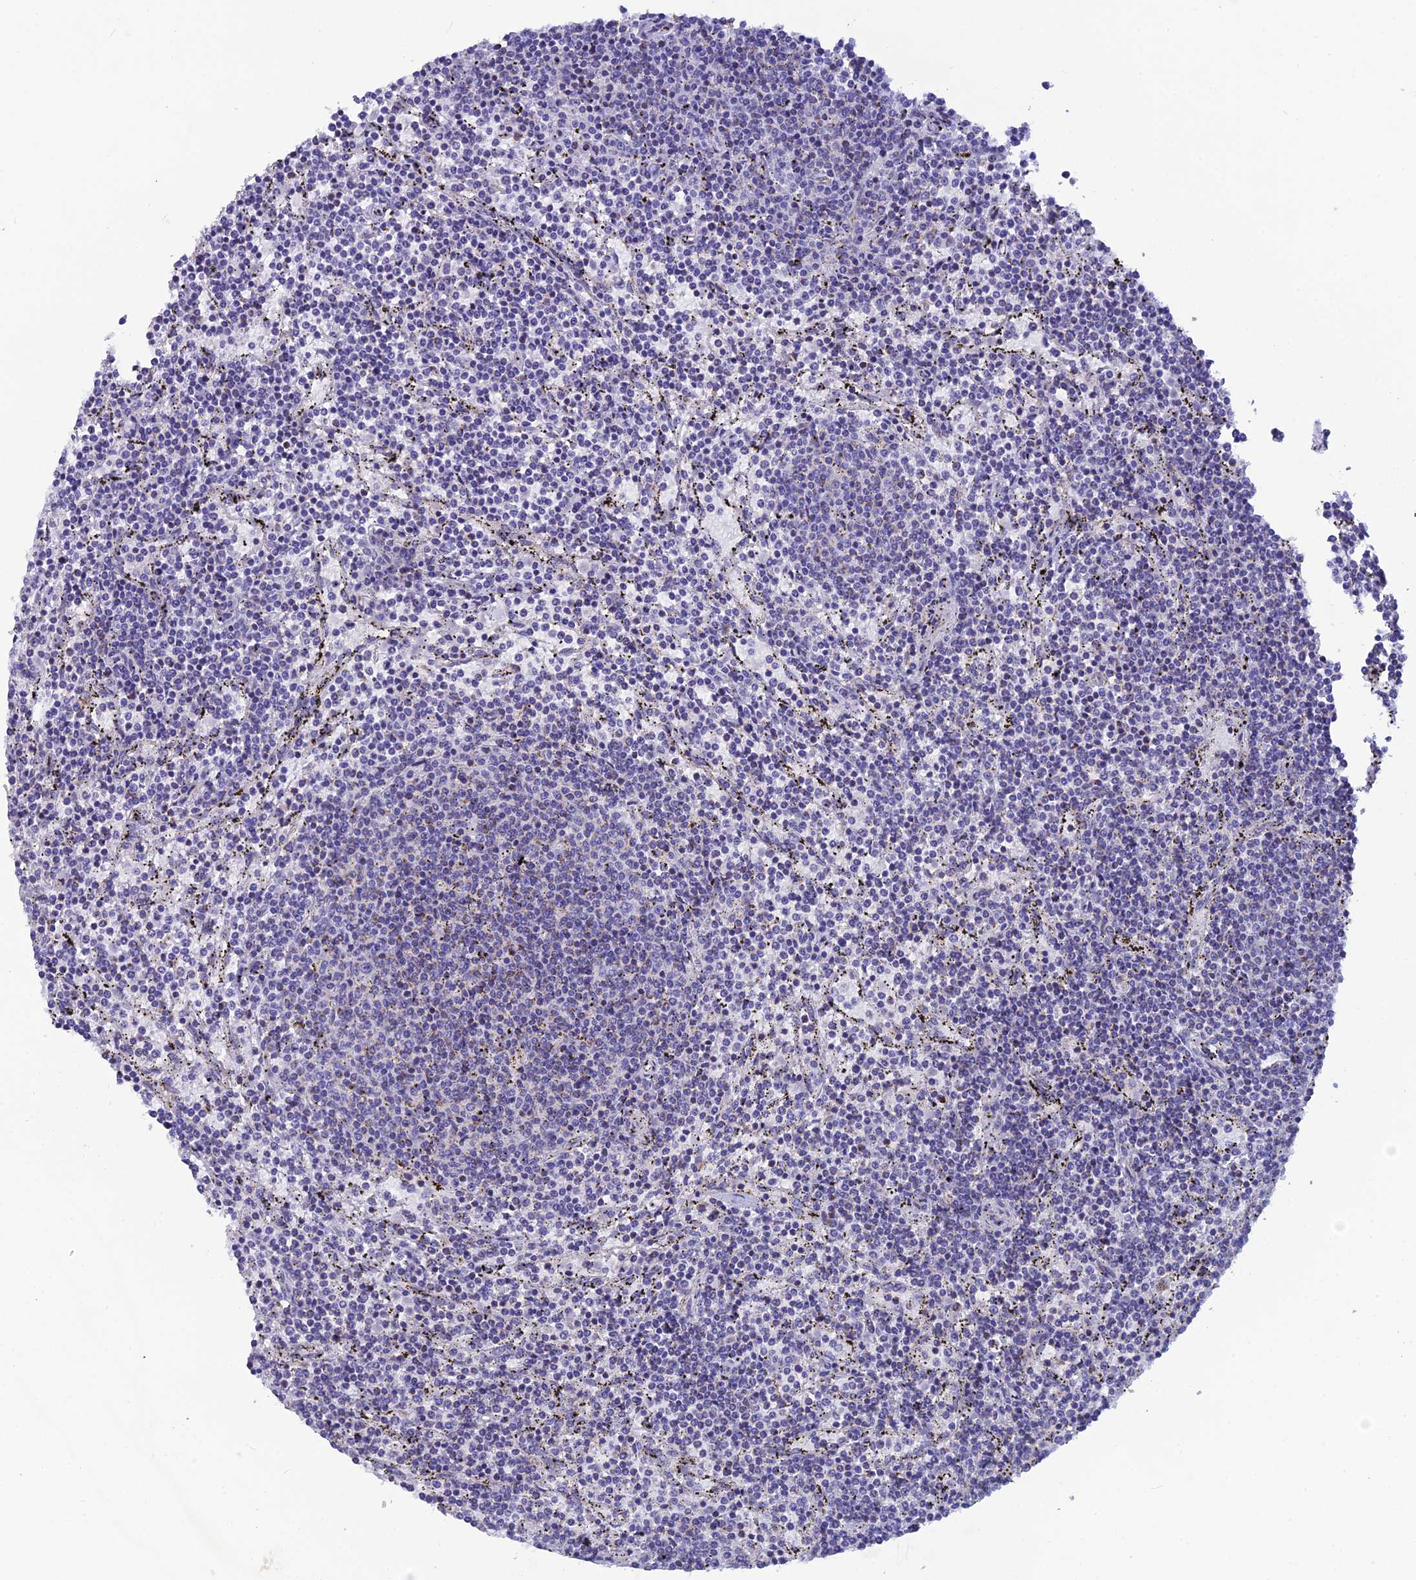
{"staining": {"intensity": "negative", "quantity": "none", "location": "none"}, "tissue": "lymphoma", "cell_type": "Tumor cells", "image_type": "cancer", "snomed": [{"axis": "morphology", "description": "Malignant lymphoma, non-Hodgkin's type, Low grade"}, {"axis": "topography", "description": "Spleen"}], "caption": "The micrograph exhibits no significant positivity in tumor cells of lymphoma.", "gene": "POMGNT1", "patient": {"sex": "female", "age": 50}}